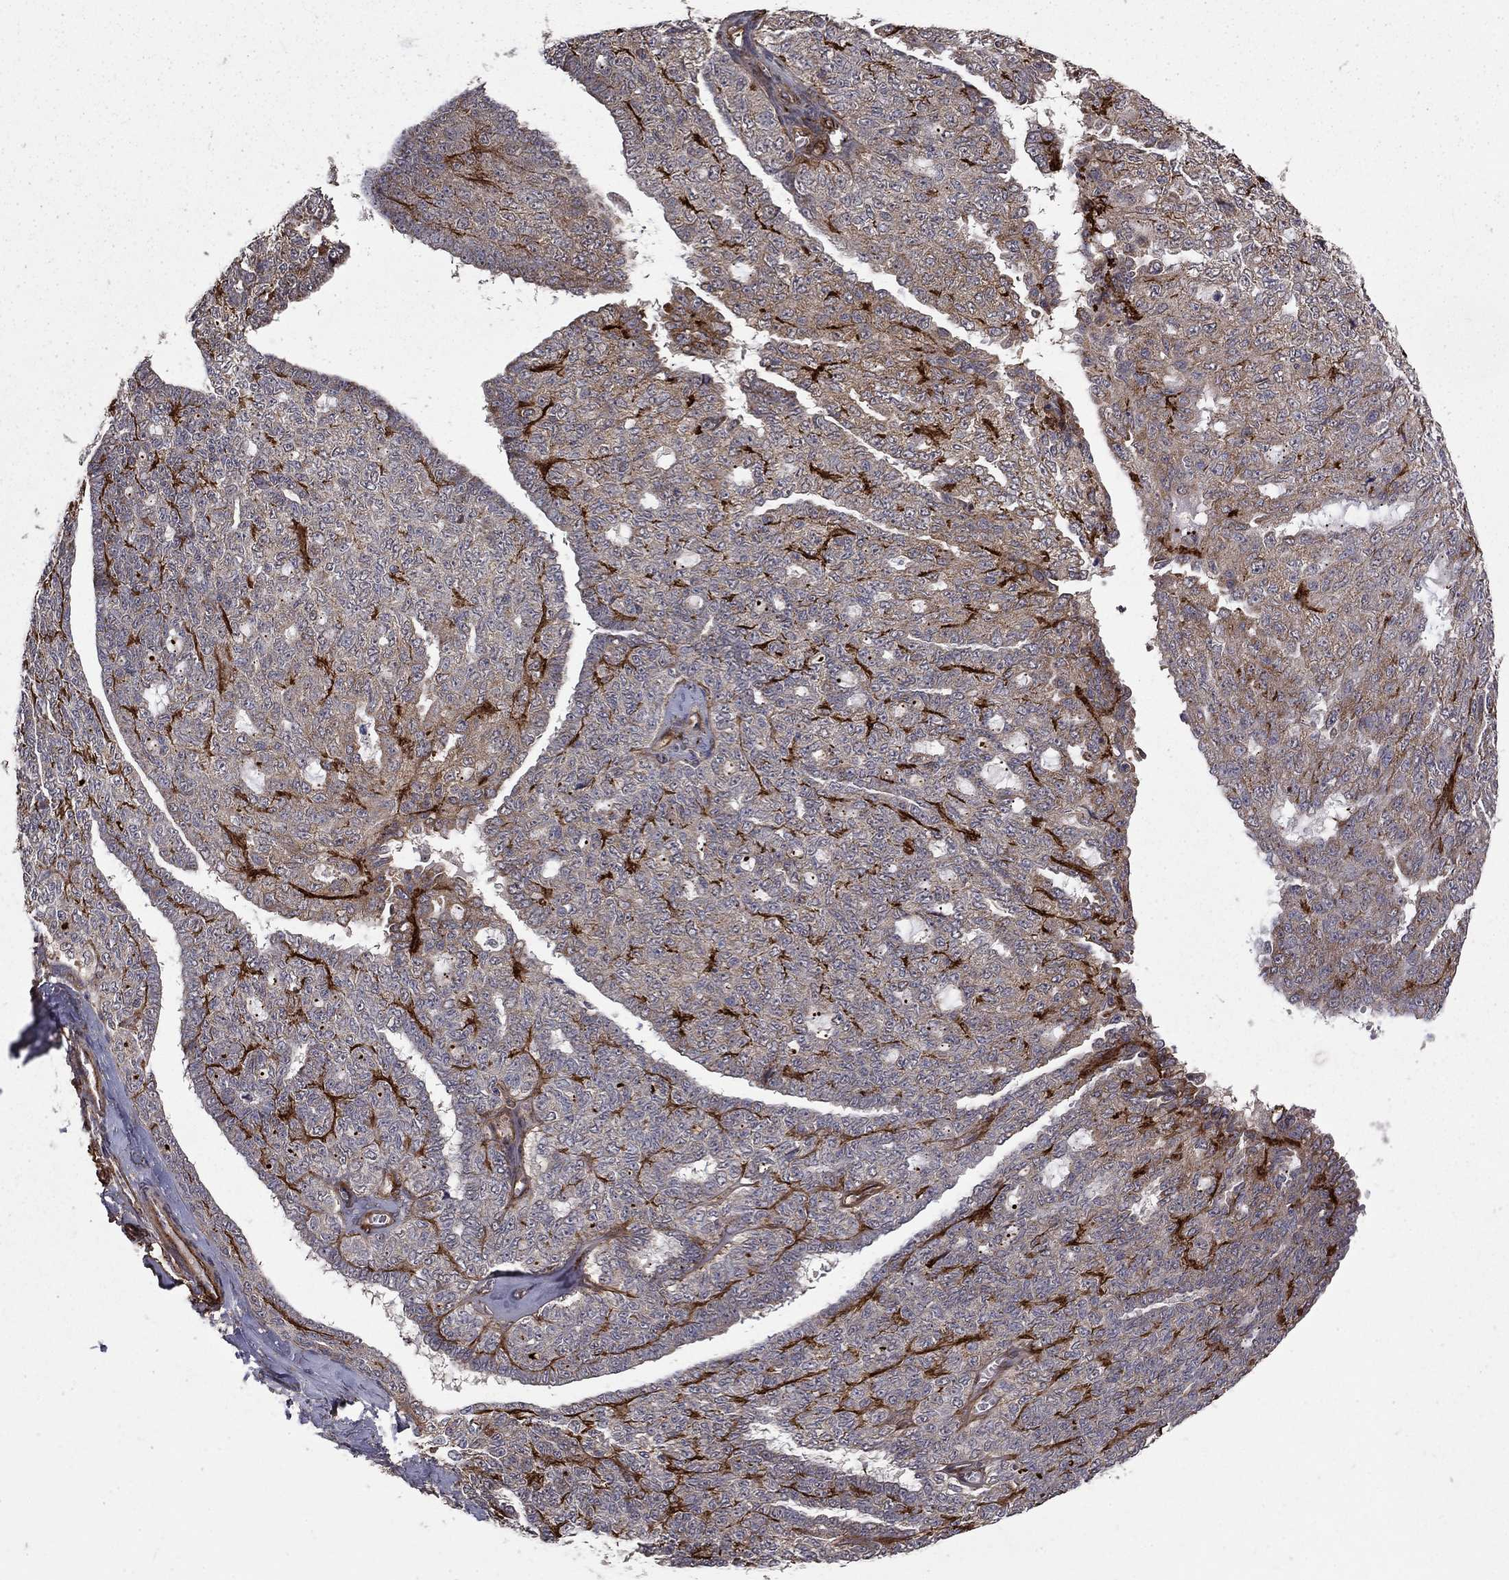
{"staining": {"intensity": "negative", "quantity": "none", "location": "none"}, "tissue": "ovarian cancer", "cell_type": "Tumor cells", "image_type": "cancer", "snomed": [{"axis": "morphology", "description": "Cystadenocarcinoma, serous, NOS"}, {"axis": "topography", "description": "Ovary"}], "caption": "There is no significant positivity in tumor cells of ovarian serous cystadenocarcinoma.", "gene": "COL18A1", "patient": {"sex": "female", "age": 71}}